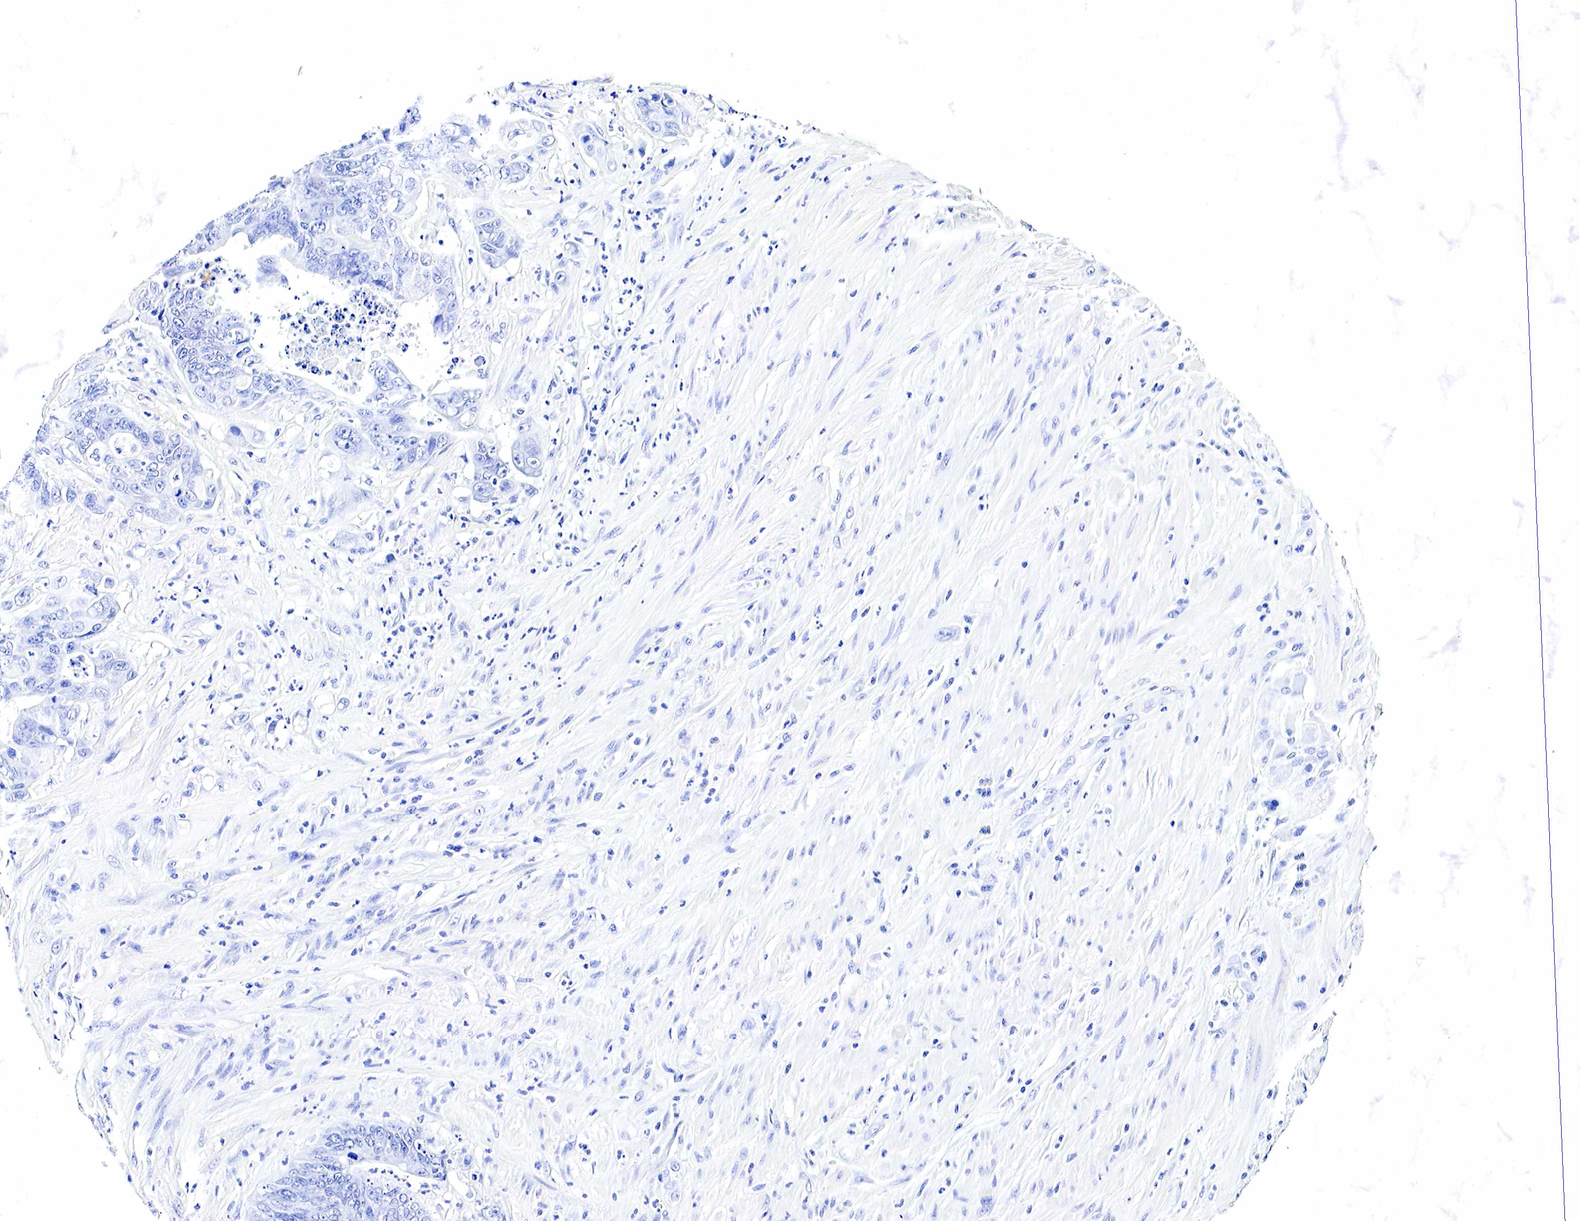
{"staining": {"intensity": "negative", "quantity": "none", "location": "none"}, "tissue": "colorectal cancer", "cell_type": "Tumor cells", "image_type": "cancer", "snomed": [{"axis": "morphology", "description": "Adenocarcinoma, NOS"}, {"axis": "topography", "description": "Rectum"}], "caption": "IHC micrograph of neoplastic tissue: human colorectal cancer stained with DAB (3,3'-diaminobenzidine) displays no significant protein staining in tumor cells.", "gene": "GAST", "patient": {"sex": "female", "age": 65}}